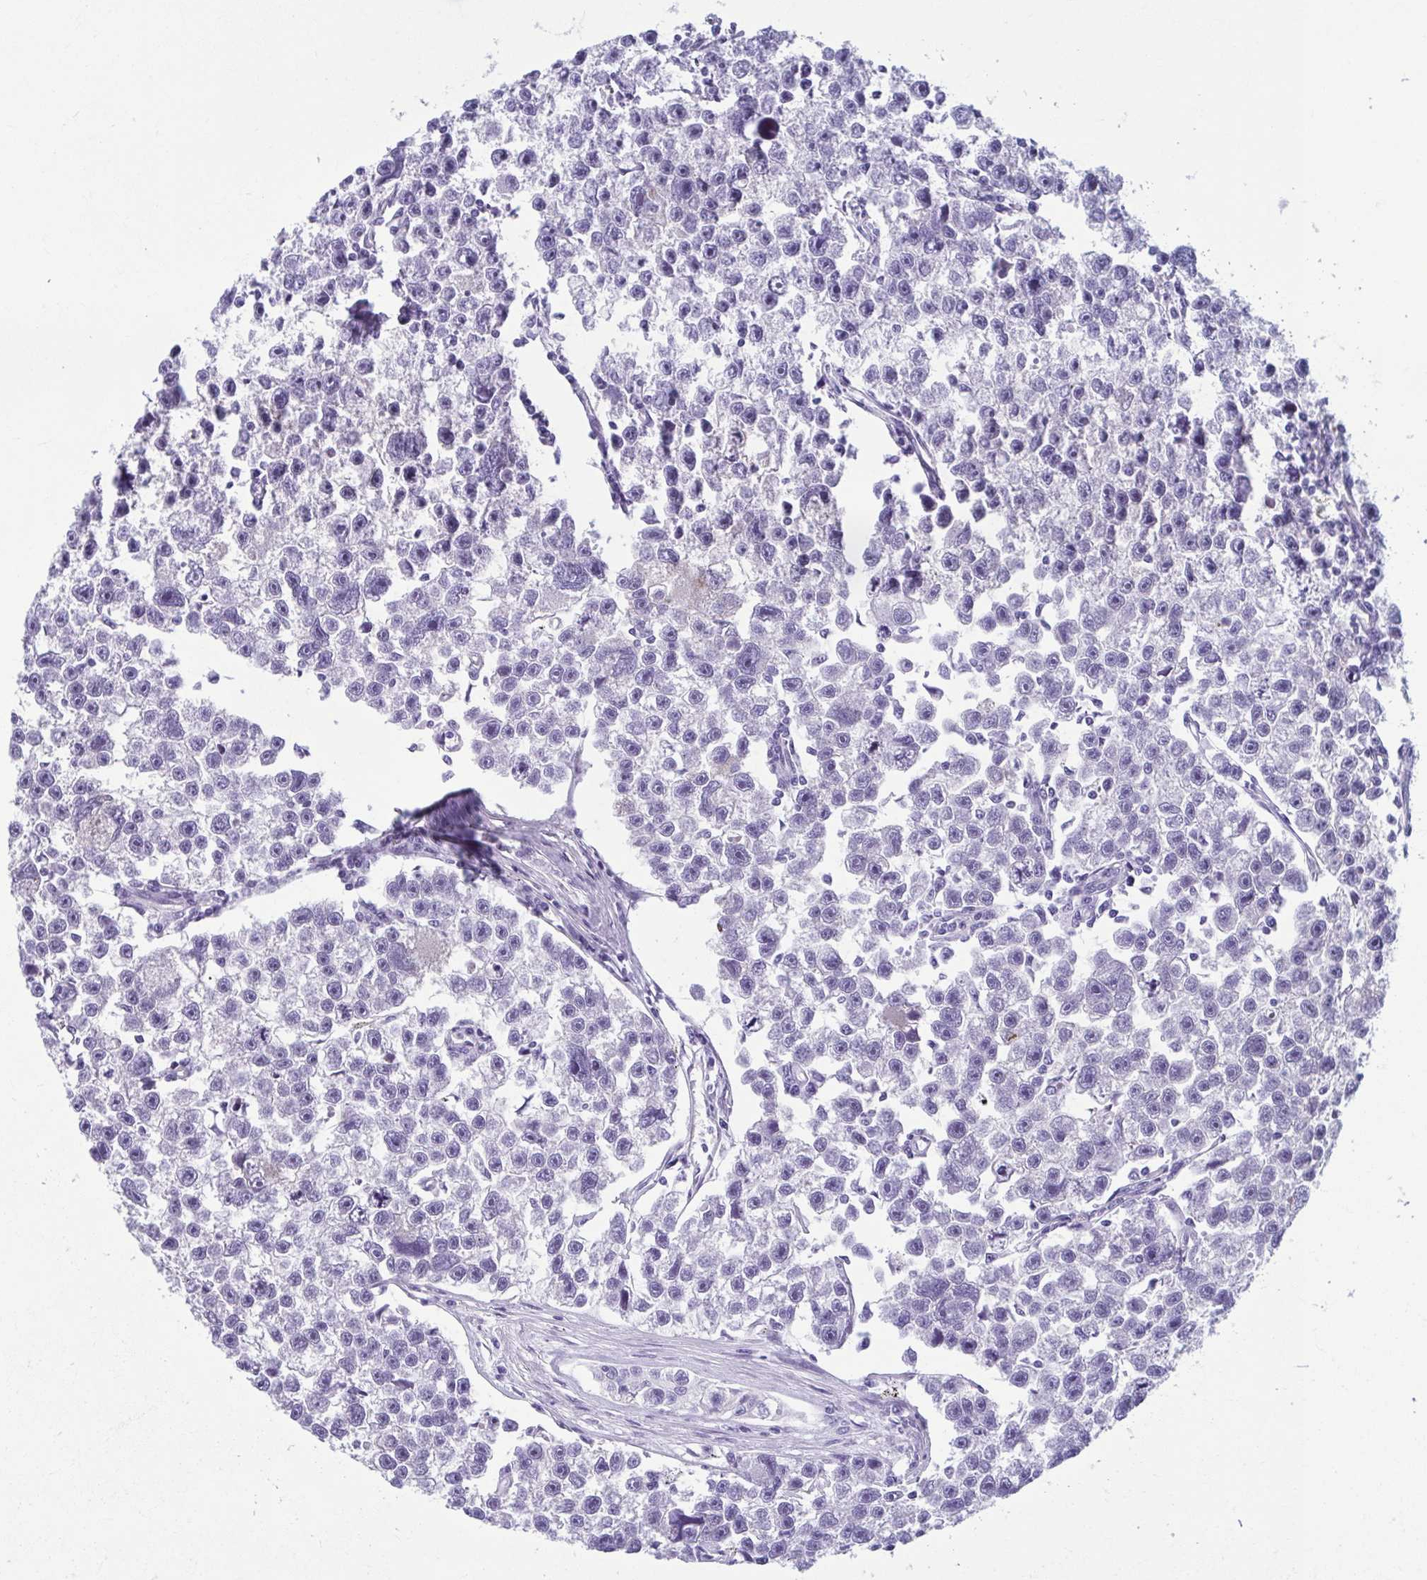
{"staining": {"intensity": "negative", "quantity": "none", "location": "none"}, "tissue": "testis cancer", "cell_type": "Tumor cells", "image_type": "cancer", "snomed": [{"axis": "morphology", "description": "Seminoma, NOS"}, {"axis": "topography", "description": "Testis"}], "caption": "Human seminoma (testis) stained for a protein using IHC shows no expression in tumor cells.", "gene": "TCEAL3", "patient": {"sex": "male", "age": 26}}